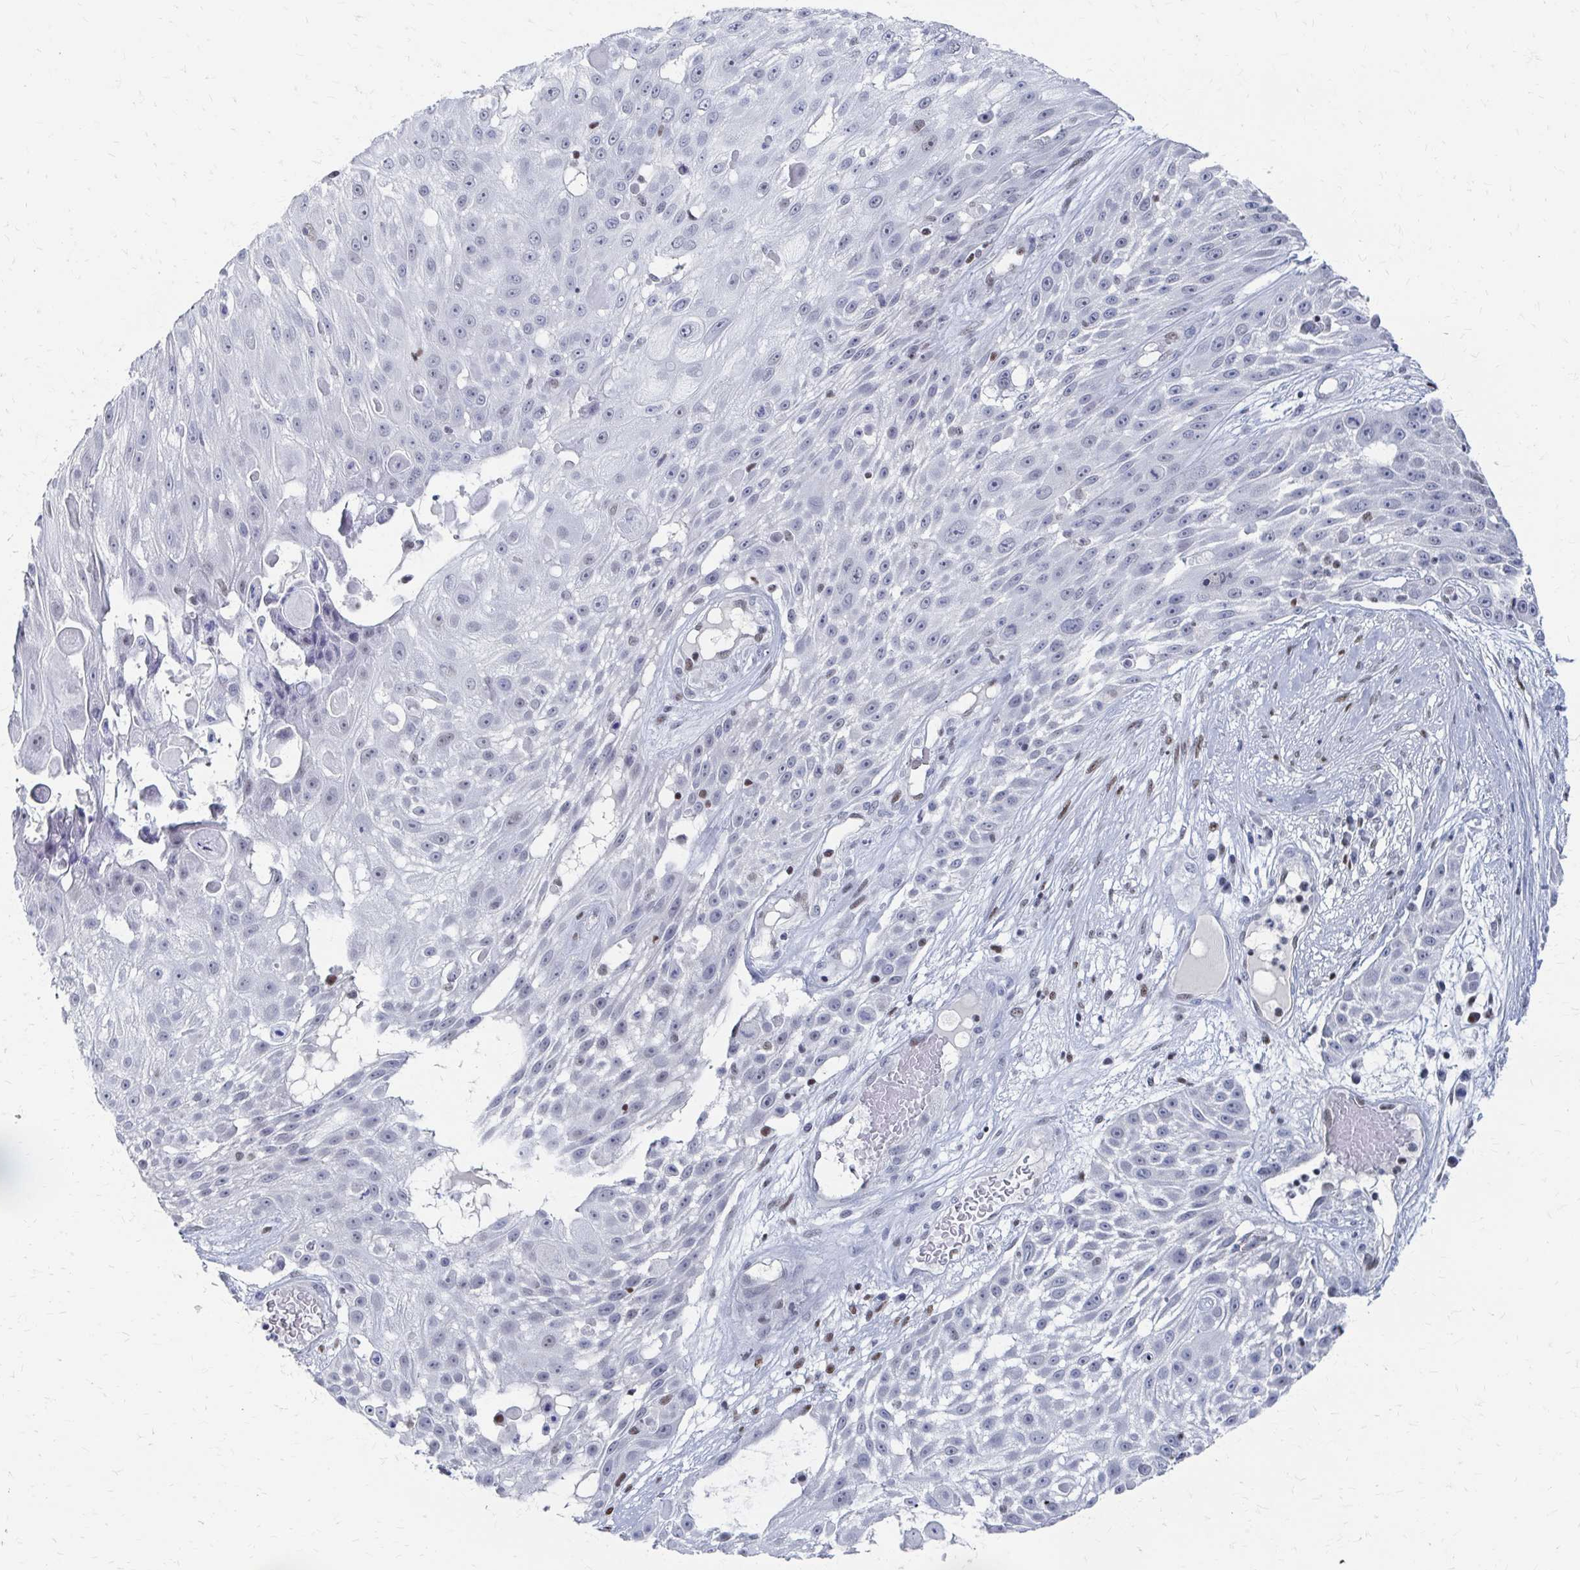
{"staining": {"intensity": "negative", "quantity": "none", "location": "none"}, "tissue": "skin cancer", "cell_type": "Tumor cells", "image_type": "cancer", "snomed": [{"axis": "morphology", "description": "Squamous cell carcinoma, NOS"}, {"axis": "topography", "description": "Skin"}], "caption": "Immunohistochemical staining of human skin squamous cell carcinoma reveals no significant positivity in tumor cells. (DAB (3,3'-diaminobenzidine) immunohistochemistry (IHC) visualized using brightfield microscopy, high magnification).", "gene": "CDIN1", "patient": {"sex": "female", "age": 86}}